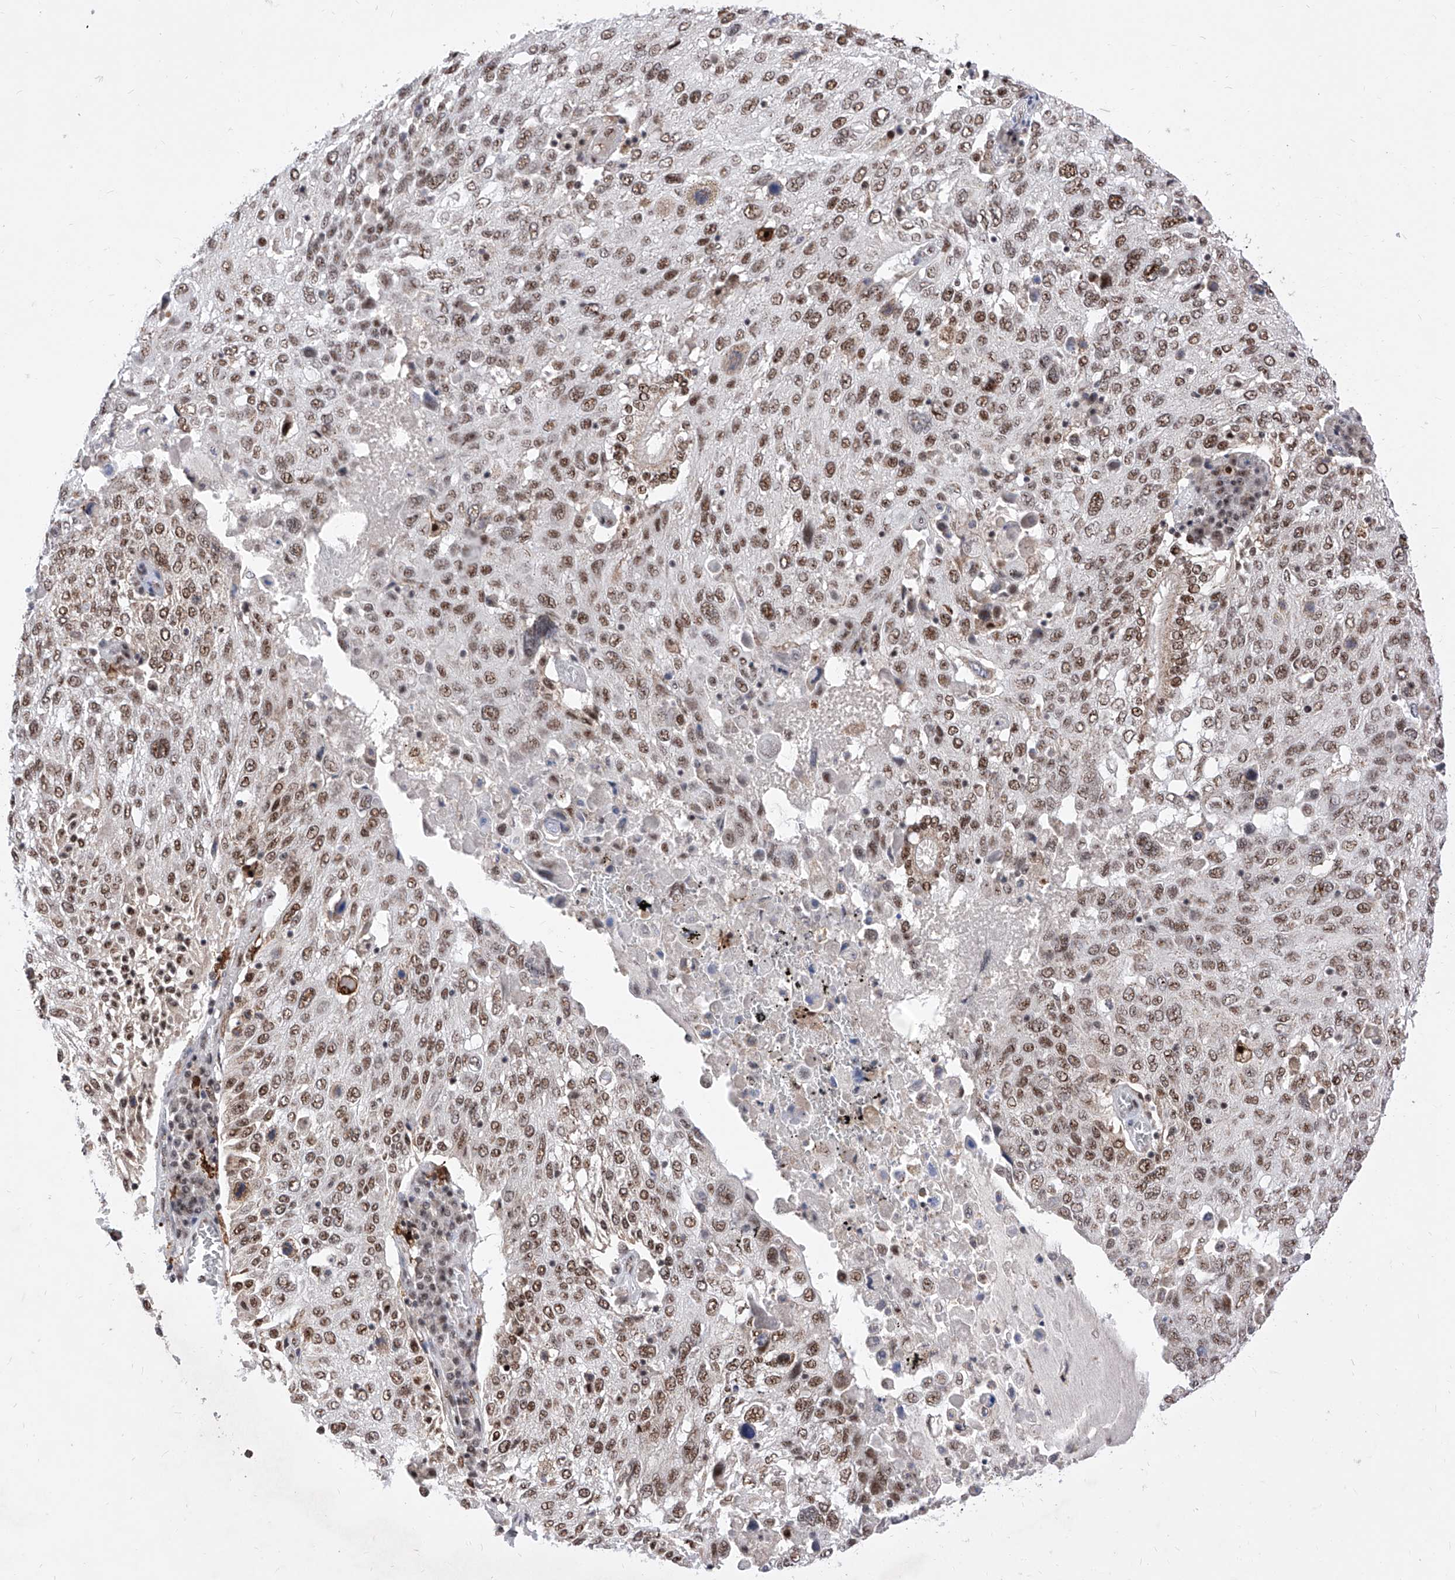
{"staining": {"intensity": "moderate", "quantity": ">75%", "location": "nuclear"}, "tissue": "lung cancer", "cell_type": "Tumor cells", "image_type": "cancer", "snomed": [{"axis": "morphology", "description": "Squamous cell carcinoma, NOS"}, {"axis": "topography", "description": "Lung"}], "caption": "Protein staining of lung cancer tissue displays moderate nuclear expression in approximately >75% of tumor cells.", "gene": "PHF5A", "patient": {"sex": "male", "age": 65}}